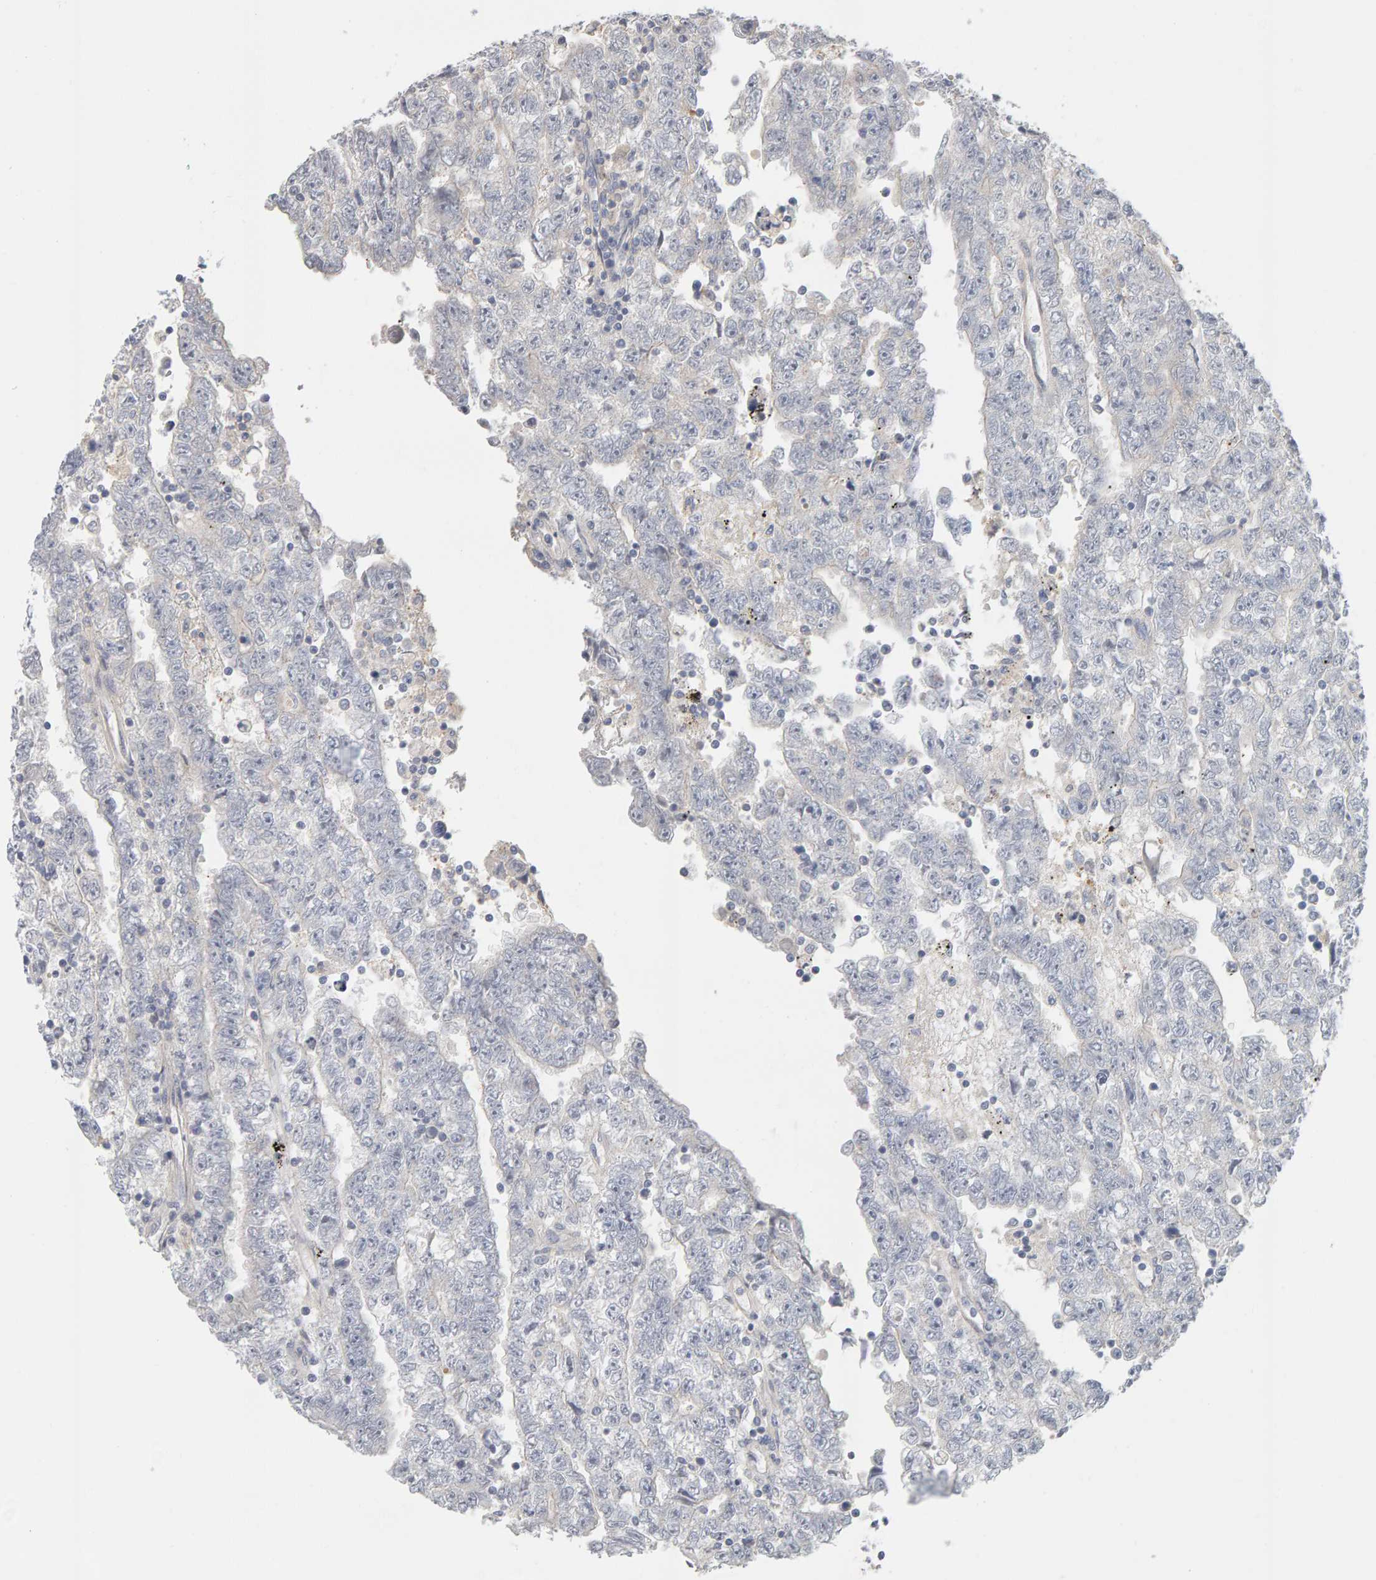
{"staining": {"intensity": "negative", "quantity": "none", "location": "none"}, "tissue": "testis cancer", "cell_type": "Tumor cells", "image_type": "cancer", "snomed": [{"axis": "morphology", "description": "Carcinoma, Embryonal, NOS"}, {"axis": "topography", "description": "Testis"}], "caption": "Micrograph shows no protein expression in tumor cells of testis cancer (embryonal carcinoma) tissue.", "gene": "GFUS", "patient": {"sex": "male", "age": 25}}